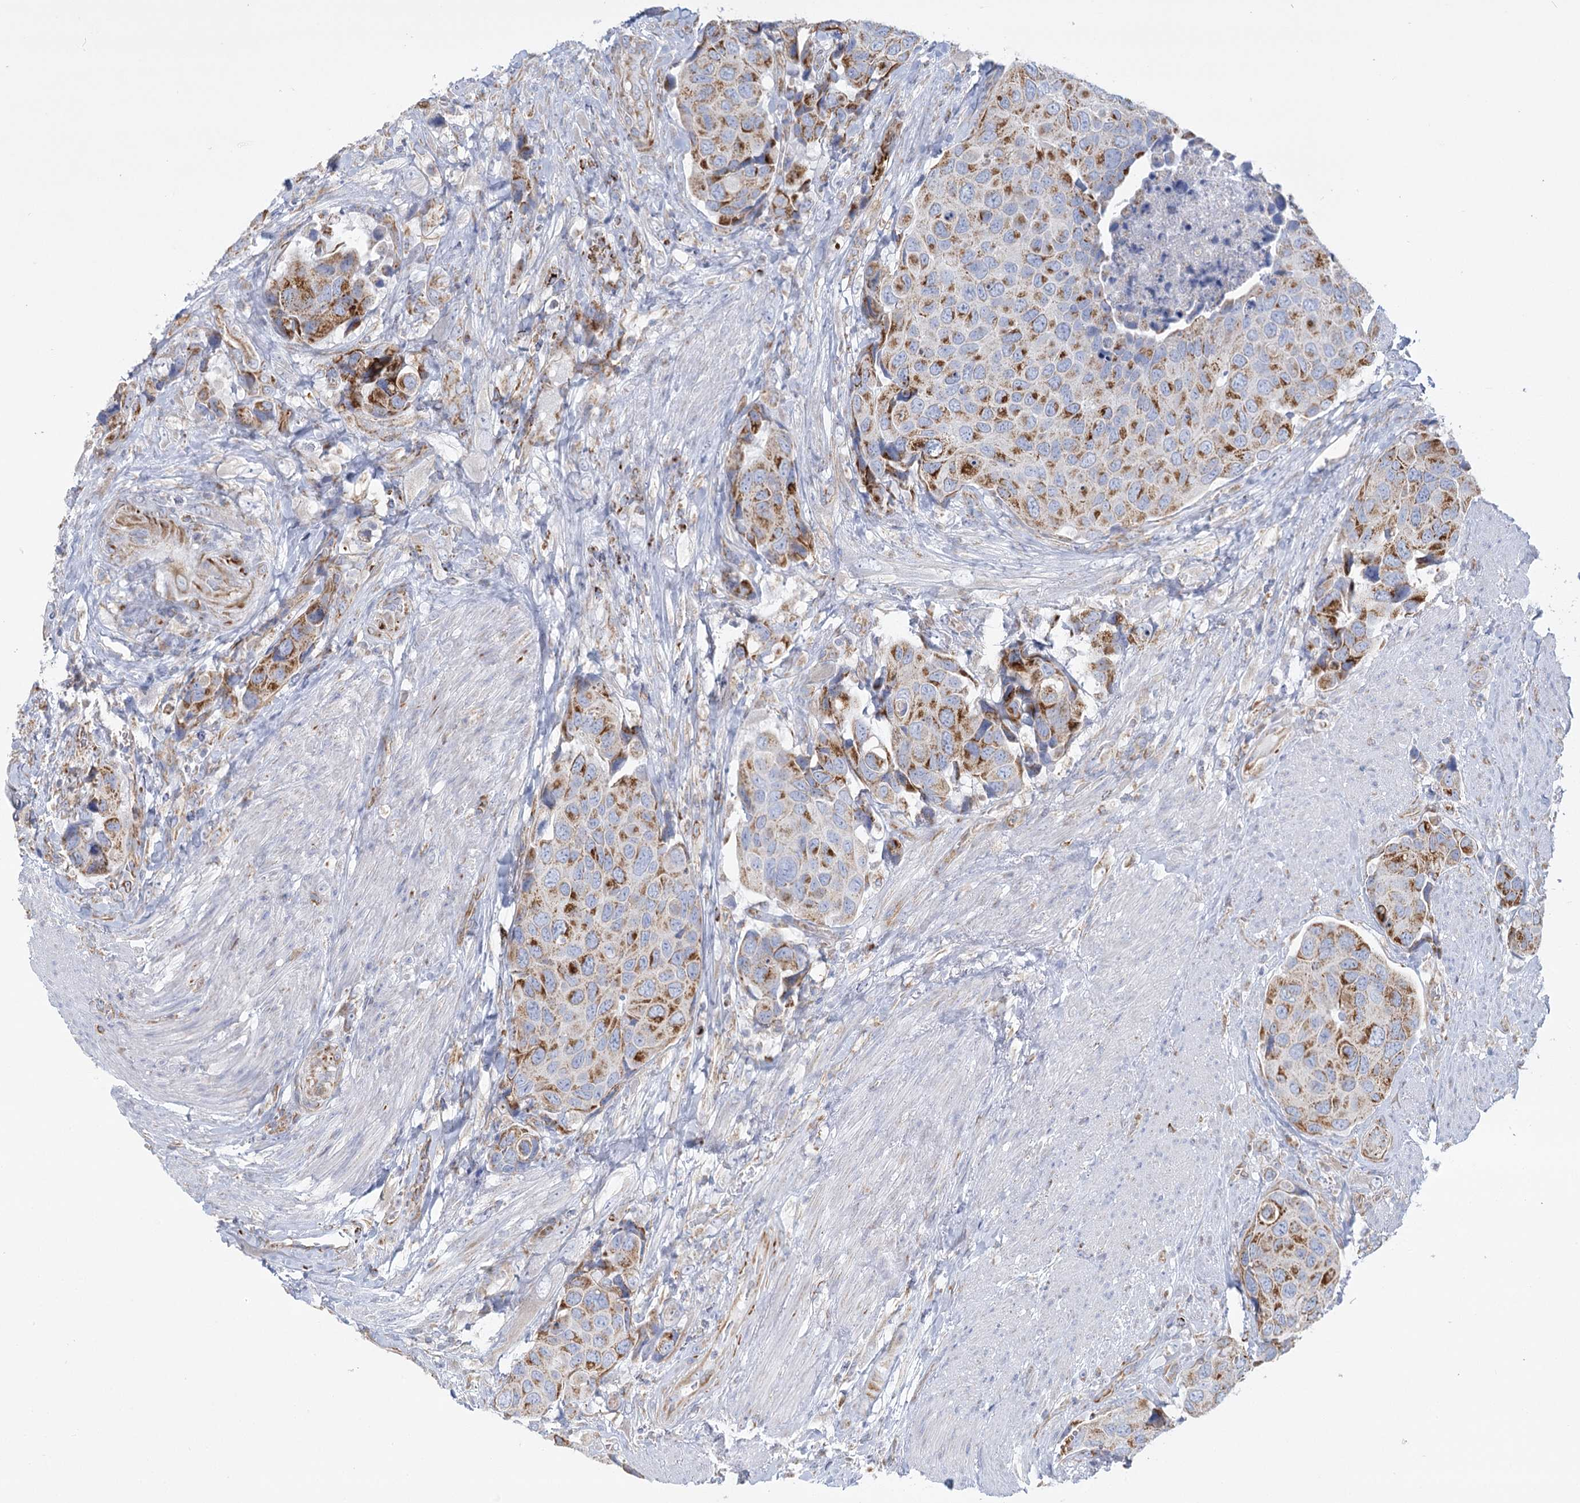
{"staining": {"intensity": "strong", "quantity": "25%-75%", "location": "cytoplasmic/membranous"}, "tissue": "urothelial cancer", "cell_type": "Tumor cells", "image_type": "cancer", "snomed": [{"axis": "morphology", "description": "Urothelial carcinoma, High grade"}, {"axis": "topography", "description": "Urinary bladder"}], "caption": "Urothelial cancer was stained to show a protein in brown. There is high levels of strong cytoplasmic/membranous positivity in about 25%-75% of tumor cells.", "gene": "DHTKD1", "patient": {"sex": "male", "age": 74}}